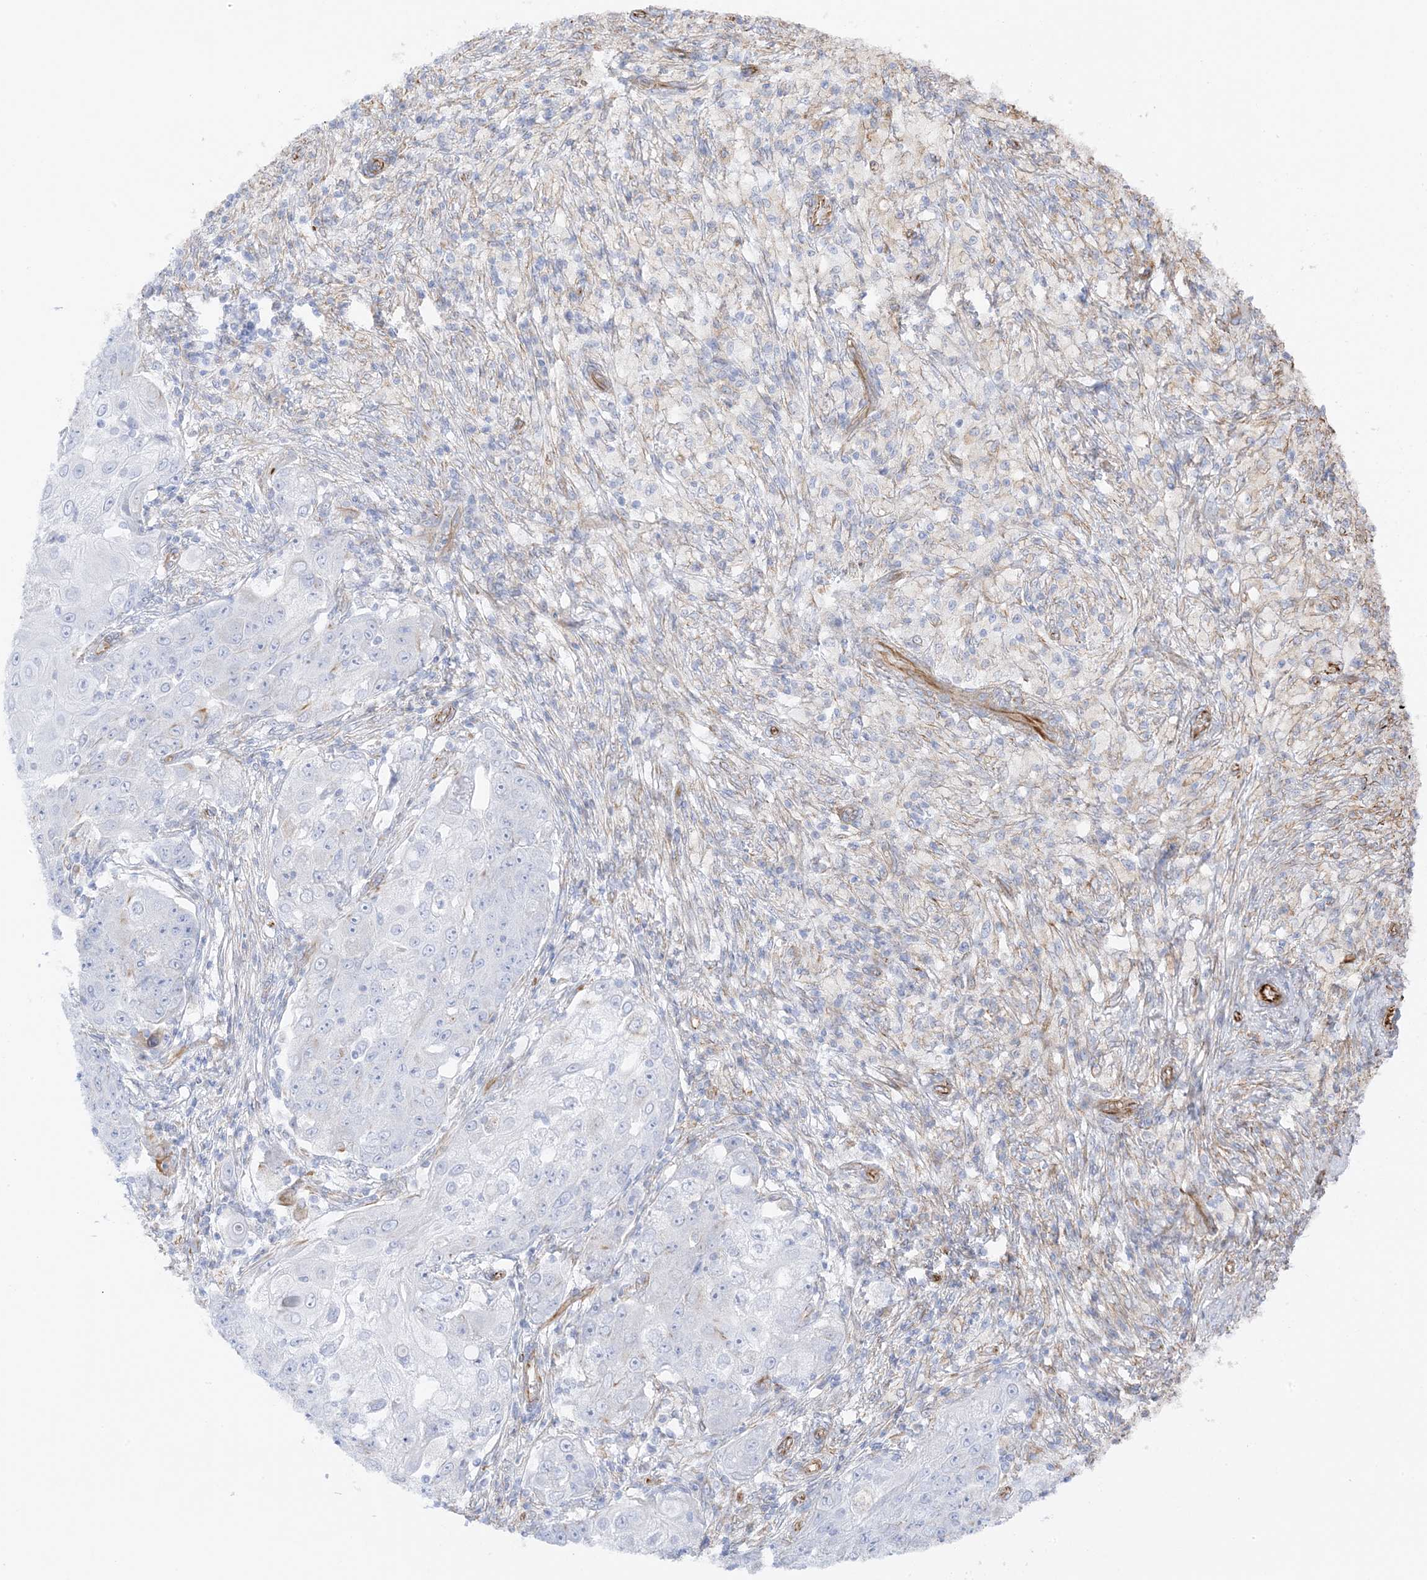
{"staining": {"intensity": "negative", "quantity": "none", "location": "none"}, "tissue": "ovarian cancer", "cell_type": "Tumor cells", "image_type": "cancer", "snomed": [{"axis": "morphology", "description": "Carcinoma, endometroid"}, {"axis": "topography", "description": "Ovary"}], "caption": "Immunohistochemistry of human ovarian cancer (endometroid carcinoma) demonstrates no positivity in tumor cells. The staining was performed using DAB to visualize the protein expression in brown, while the nuclei were stained in blue with hematoxylin (Magnification: 20x).", "gene": "PID1", "patient": {"sex": "female", "age": 42}}